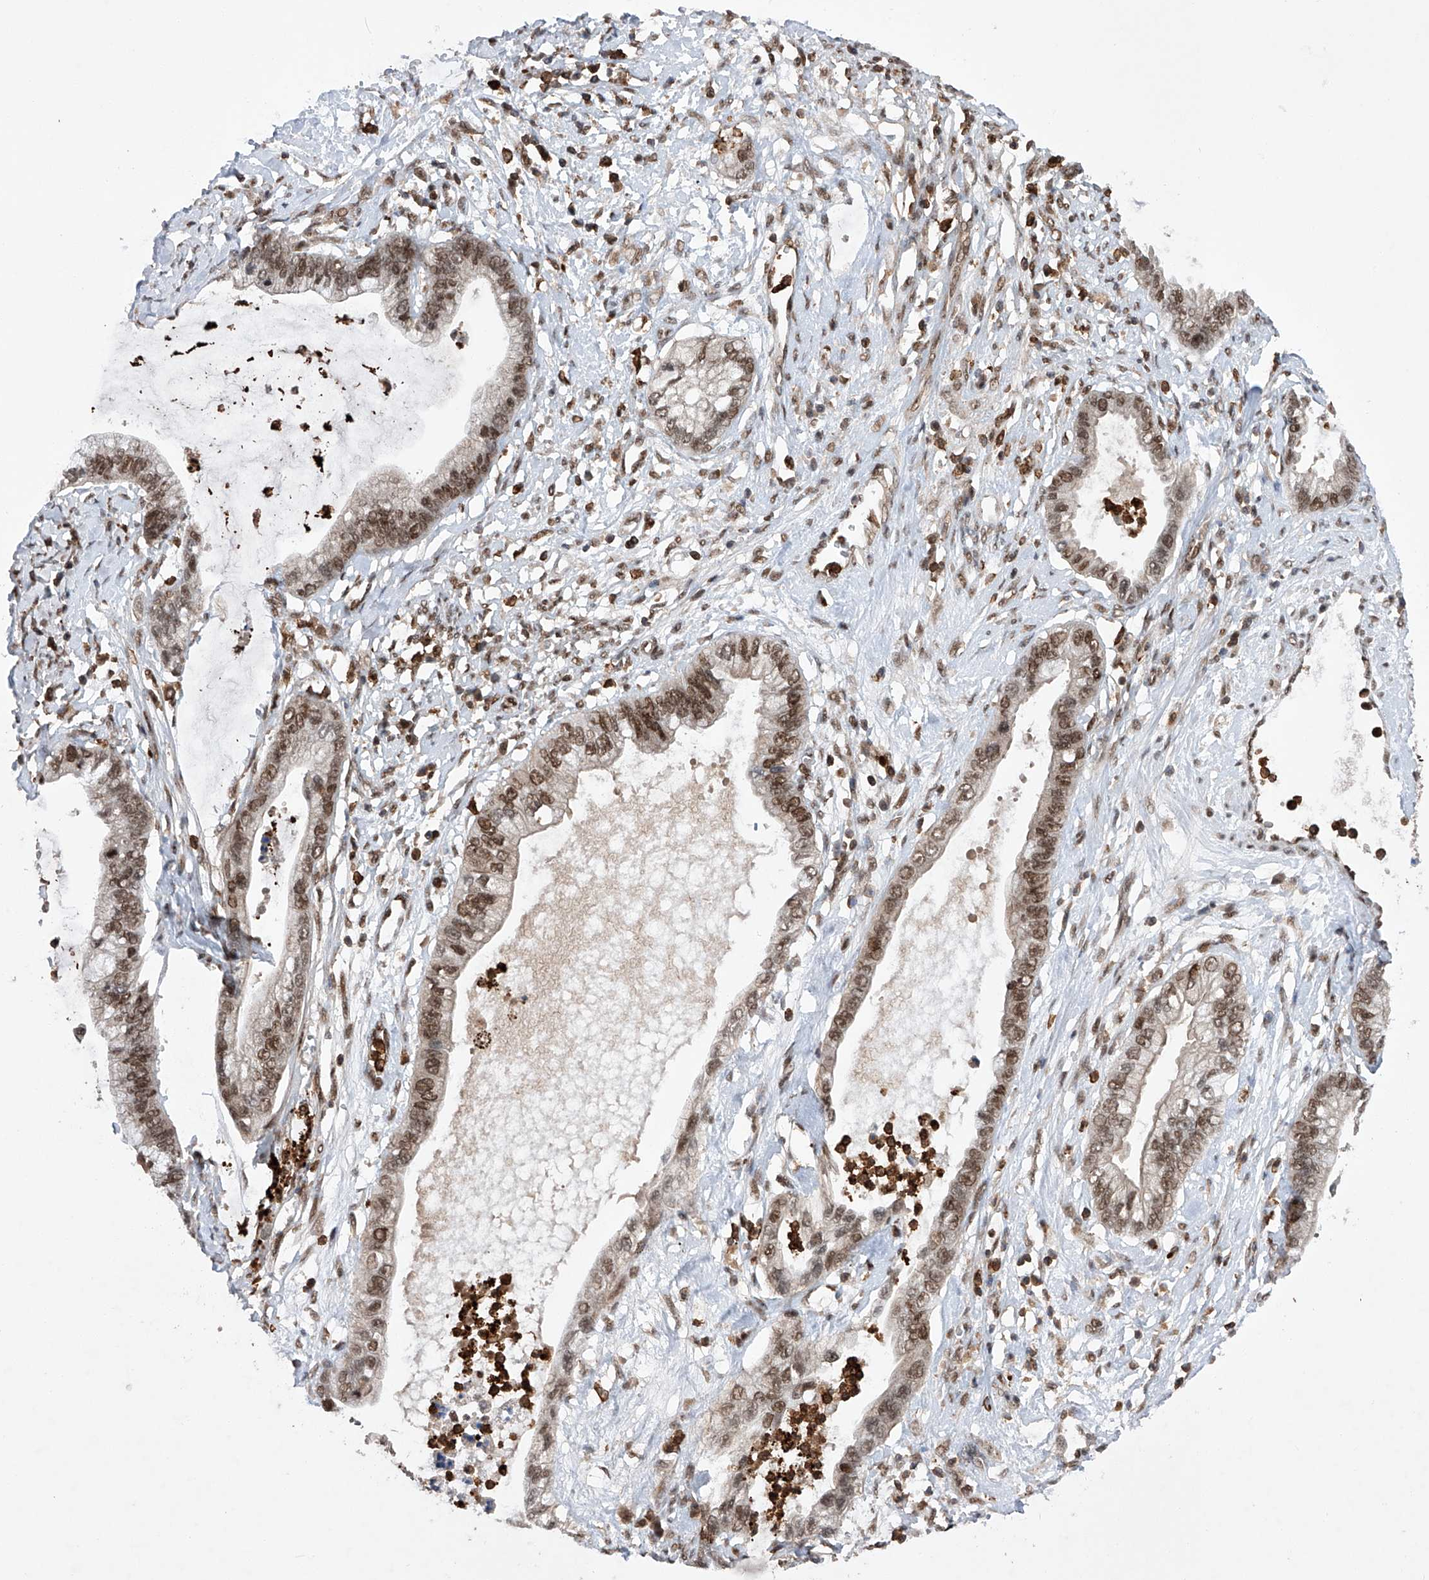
{"staining": {"intensity": "moderate", "quantity": ">75%", "location": "nuclear"}, "tissue": "cervical cancer", "cell_type": "Tumor cells", "image_type": "cancer", "snomed": [{"axis": "morphology", "description": "Adenocarcinoma, NOS"}, {"axis": "topography", "description": "Cervix"}], "caption": "High-magnification brightfield microscopy of cervical cancer (adenocarcinoma) stained with DAB (brown) and counterstained with hematoxylin (blue). tumor cells exhibit moderate nuclear positivity is seen in about>75% of cells.", "gene": "ZNF280D", "patient": {"sex": "female", "age": 44}}